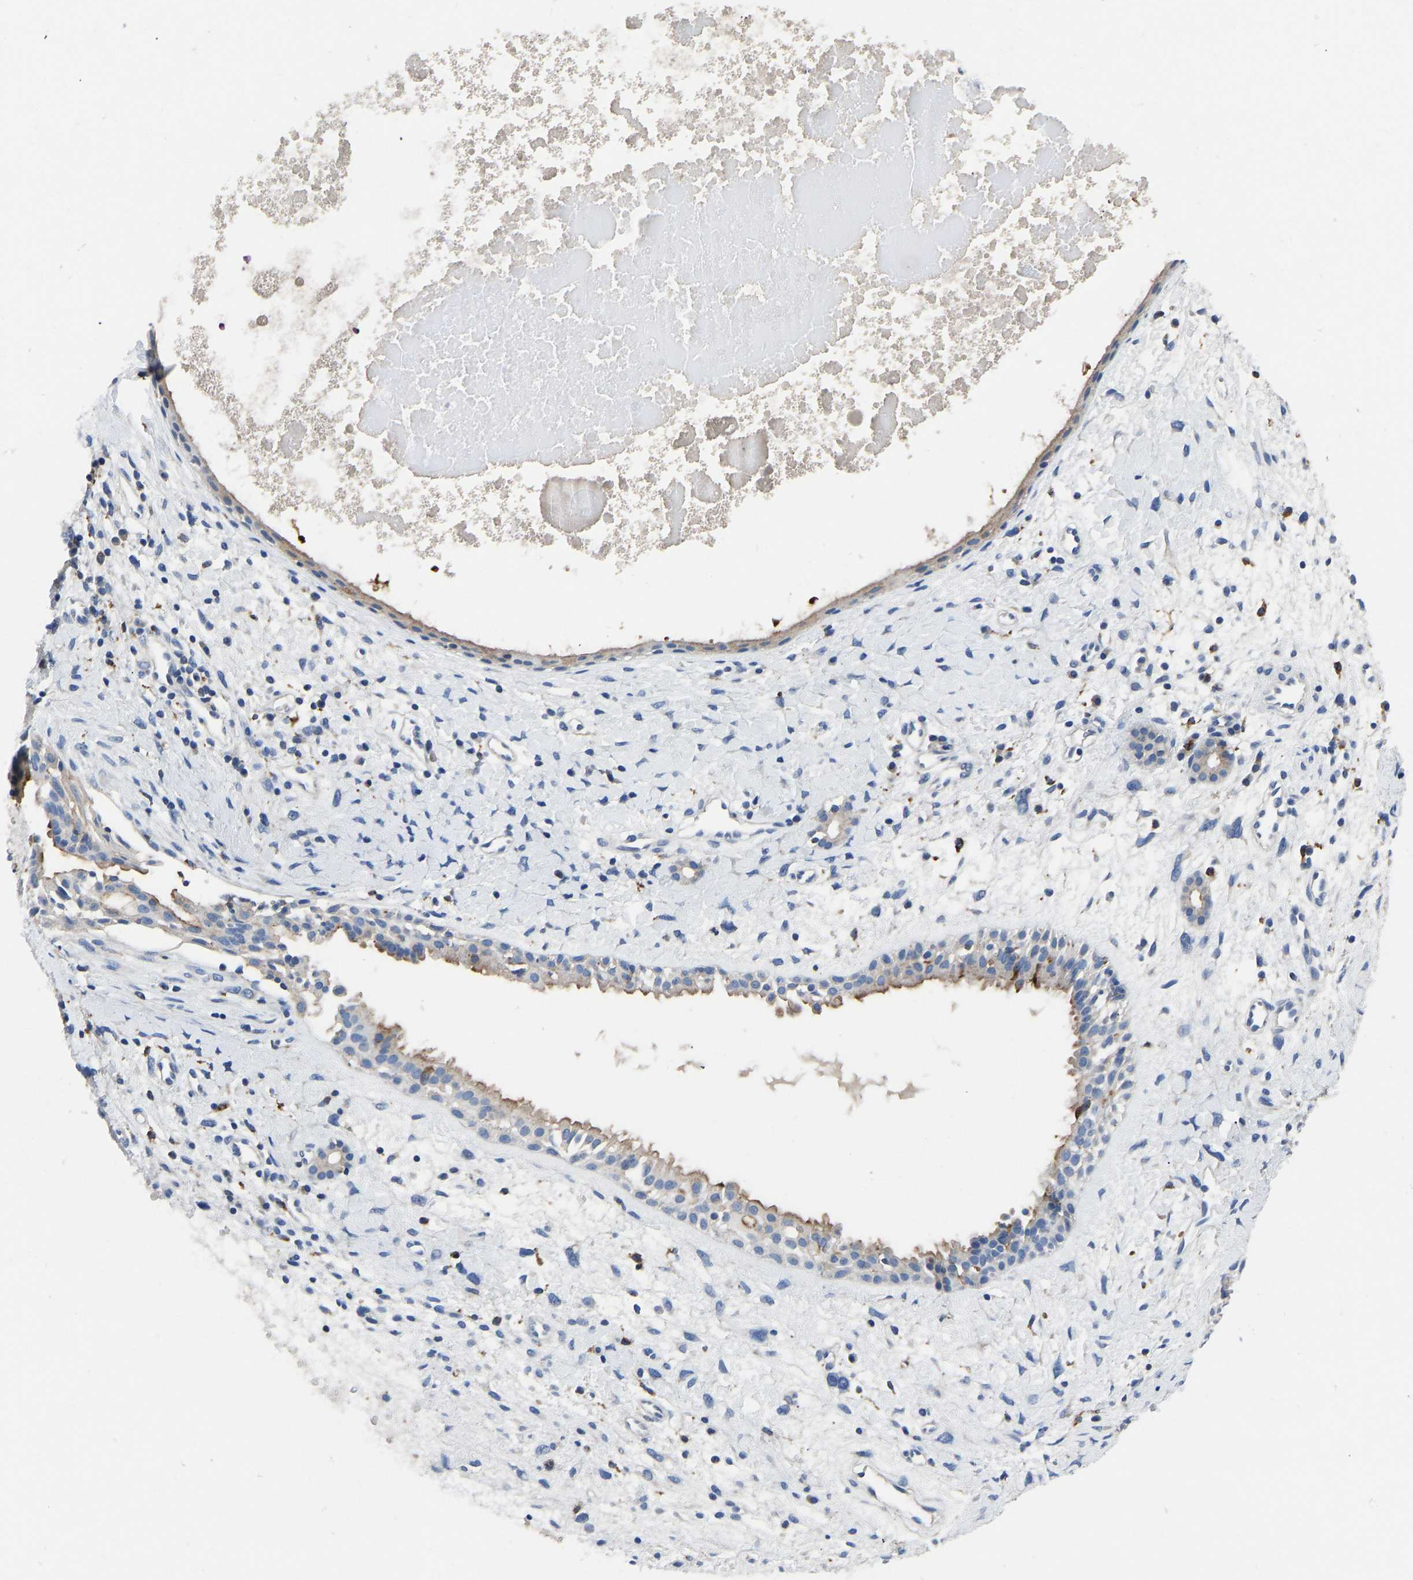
{"staining": {"intensity": "moderate", "quantity": "25%-75%", "location": "cytoplasmic/membranous"}, "tissue": "nasopharynx", "cell_type": "Respiratory epithelial cells", "image_type": "normal", "snomed": [{"axis": "morphology", "description": "Normal tissue, NOS"}, {"axis": "topography", "description": "Nasopharynx"}], "caption": "Protein staining by IHC reveals moderate cytoplasmic/membranous staining in approximately 25%-75% of respiratory epithelial cells in normal nasopharynx.", "gene": "ATP6V1E1", "patient": {"sex": "male", "age": 22}}